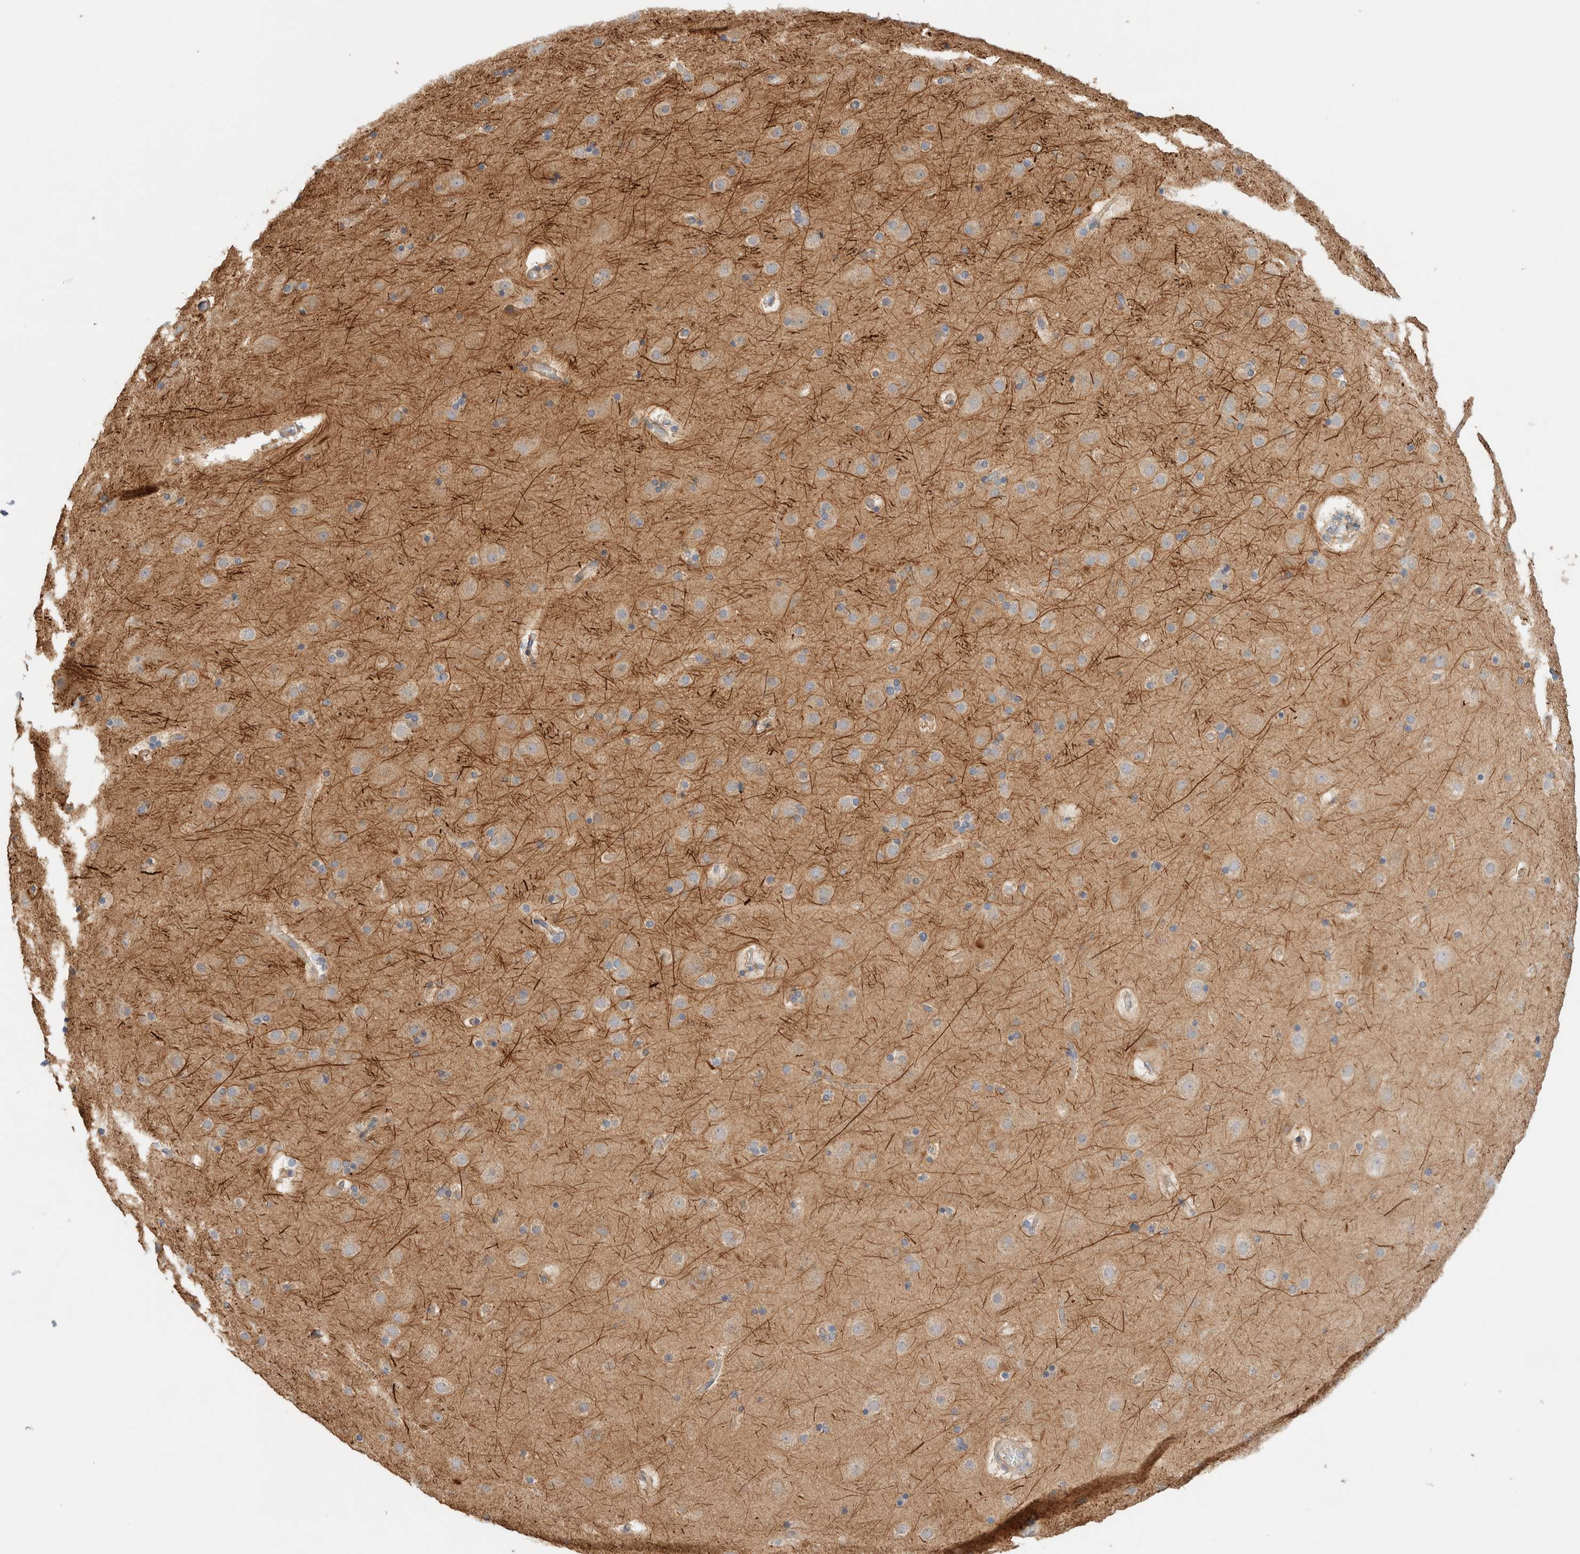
{"staining": {"intensity": "weak", "quantity": "25%-75%", "location": "cytoplasmic/membranous"}, "tissue": "cerebral cortex", "cell_type": "Endothelial cells", "image_type": "normal", "snomed": [{"axis": "morphology", "description": "Normal tissue, NOS"}, {"axis": "topography", "description": "Cerebral cortex"}], "caption": "Endothelial cells display weak cytoplasmic/membranous positivity in about 25%-75% of cells in unremarkable cerebral cortex. (DAB IHC with brightfield microscopy, high magnification).", "gene": "B3GNTL1", "patient": {"sex": "male", "age": 57}}